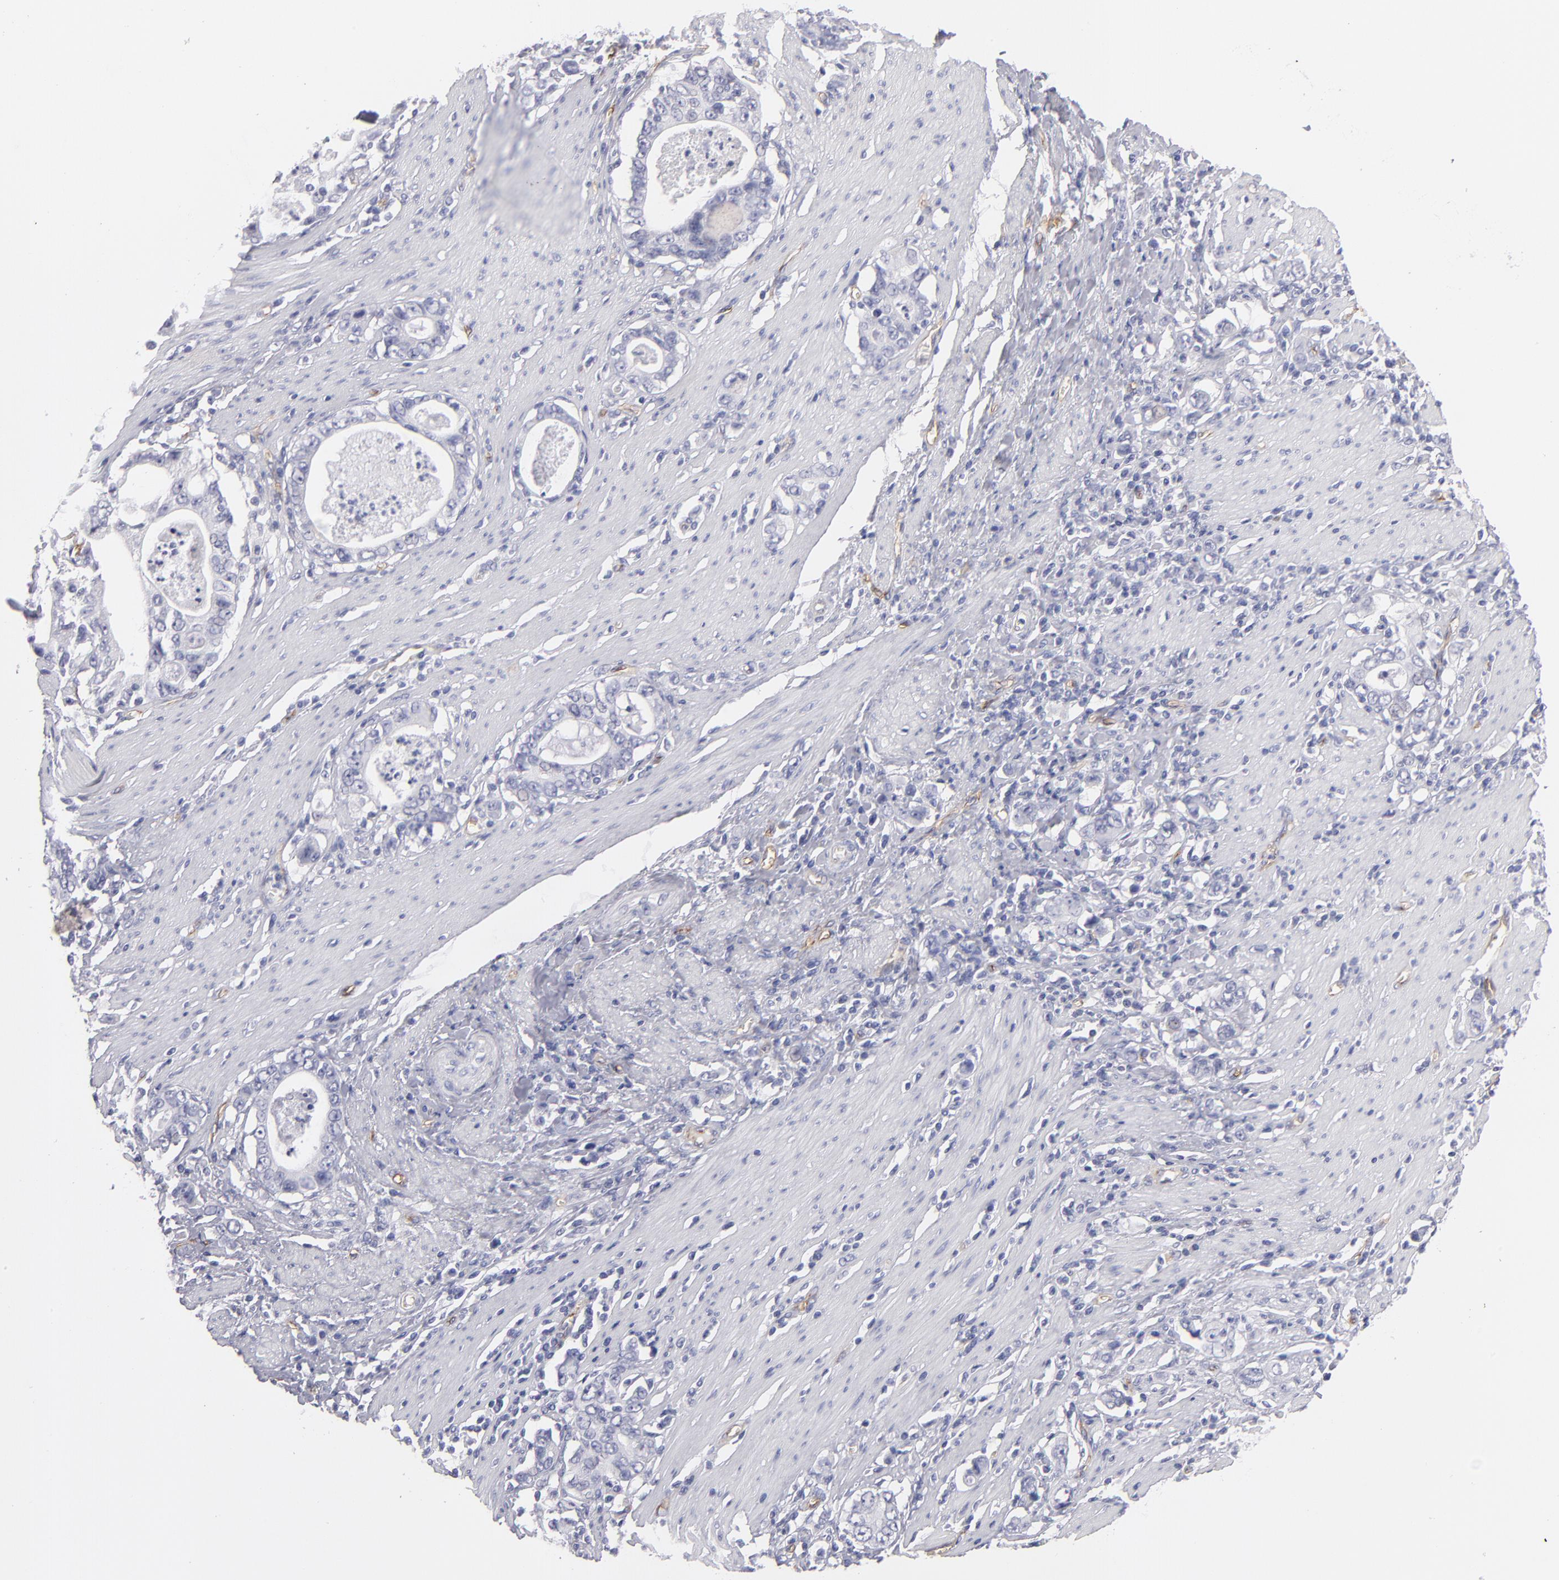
{"staining": {"intensity": "negative", "quantity": "none", "location": "none"}, "tissue": "stomach cancer", "cell_type": "Tumor cells", "image_type": "cancer", "snomed": [{"axis": "morphology", "description": "Adenocarcinoma, NOS"}, {"axis": "topography", "description": "Stomach, lower"}], "caption": "Histopathology image shows no significant protein positivity in tumor cells of adenocarcinoma (stomach).", "gene": "PLVAP", "patient": {"sex": "female", "age": 72}}